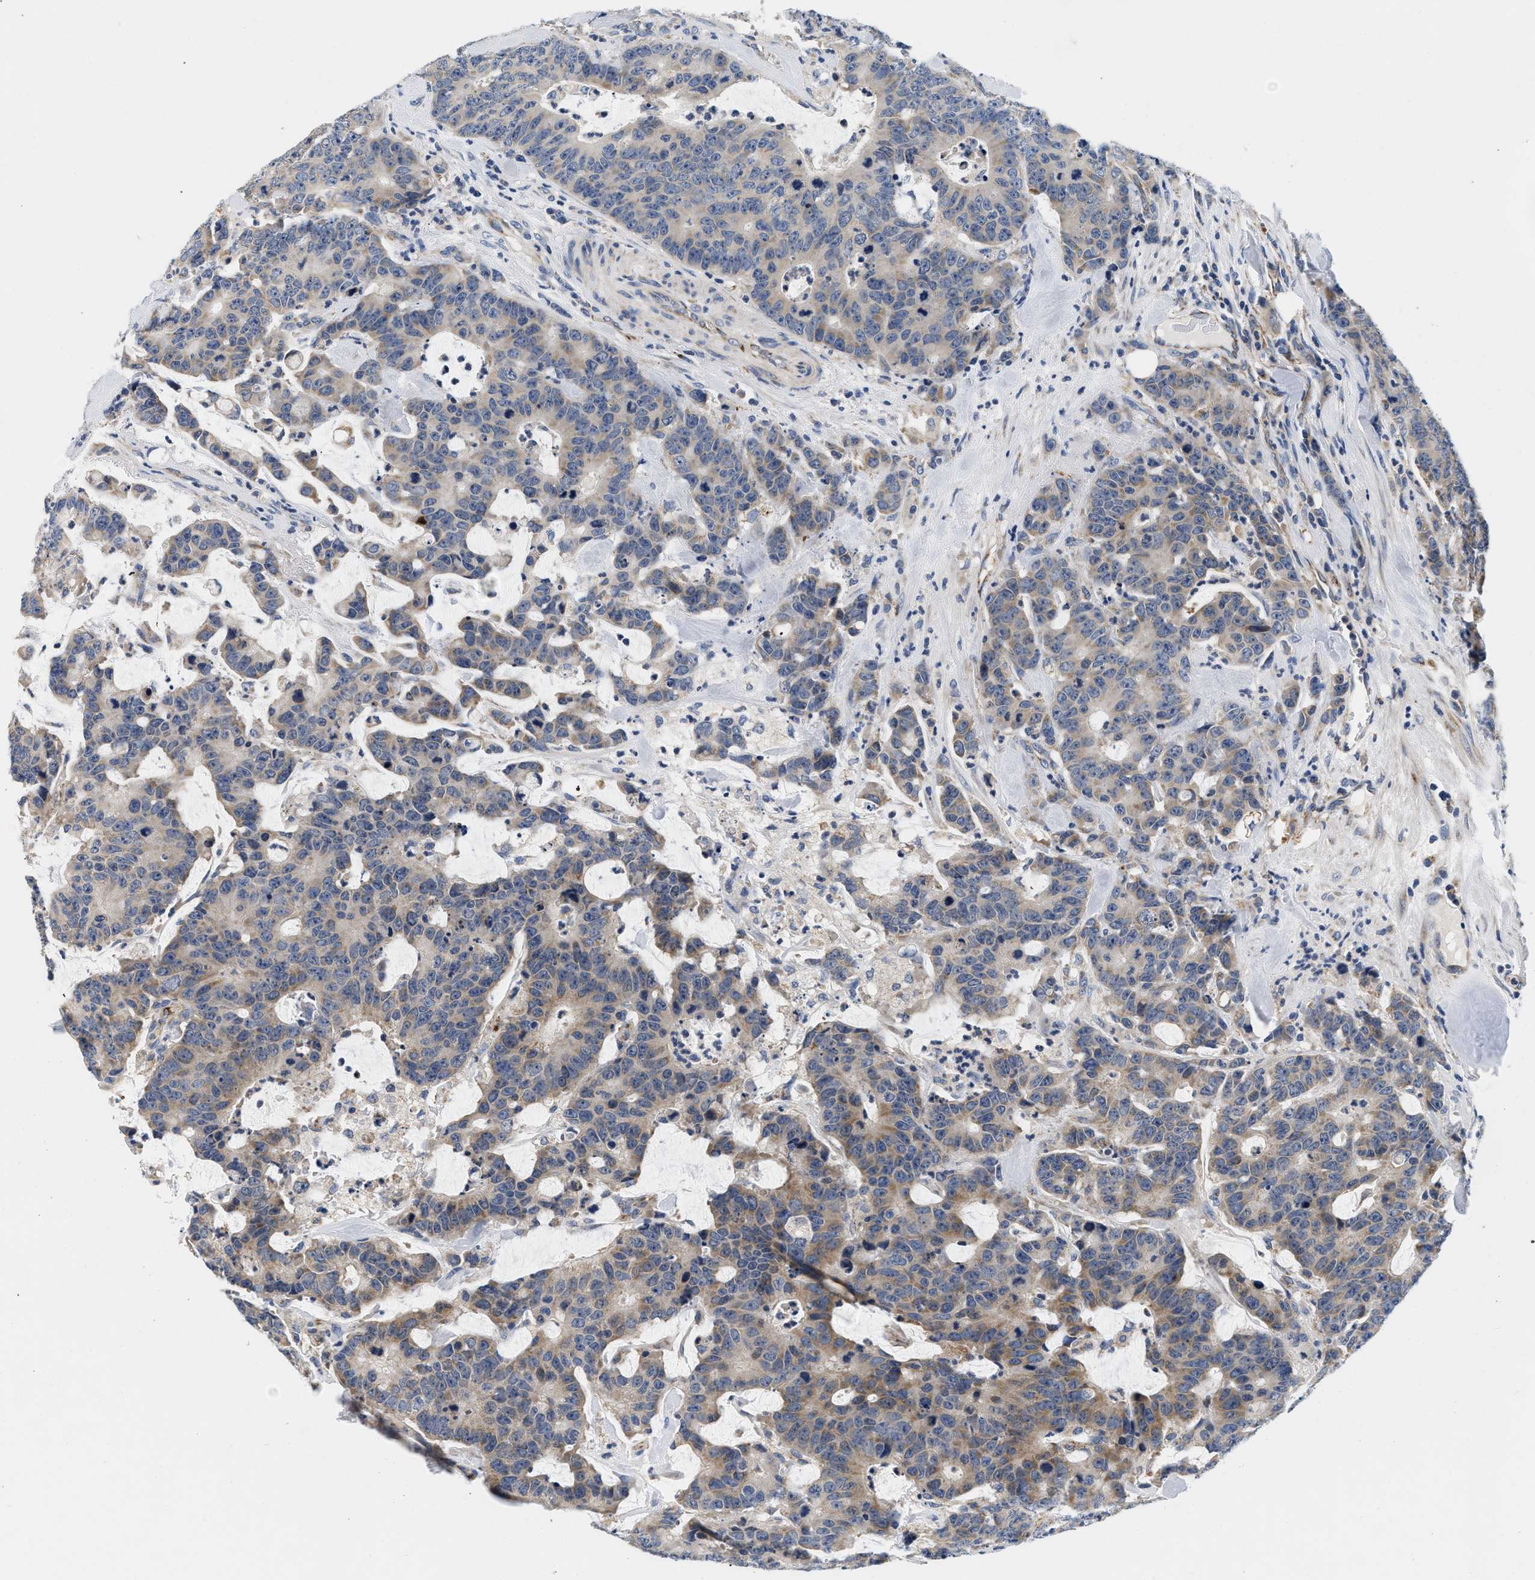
{"staining": {"intensity": "moderate", "quantity": "25%-75%", "location": "cytoplasmic/membranous"}, "tissue": "colorectal cancer", "cell_type": "Tumor cells", "image_type": "cancer", "snomed": [{"axis": "morphology", "description": "Adenocarcinoma, NOS"}, {"axis": "topography", "description": "Colon"}], "caption": "An immunohistochemistry (IHC) histopathology image of neoplastic tissue is shown. Protein staining in brown highlights moderate cytoplasmic/membranous positivity in colorectal adenocarcinoma within tumor cells.", "gene": "PDP1", "patient": {"sex": "female", "age": 86}}